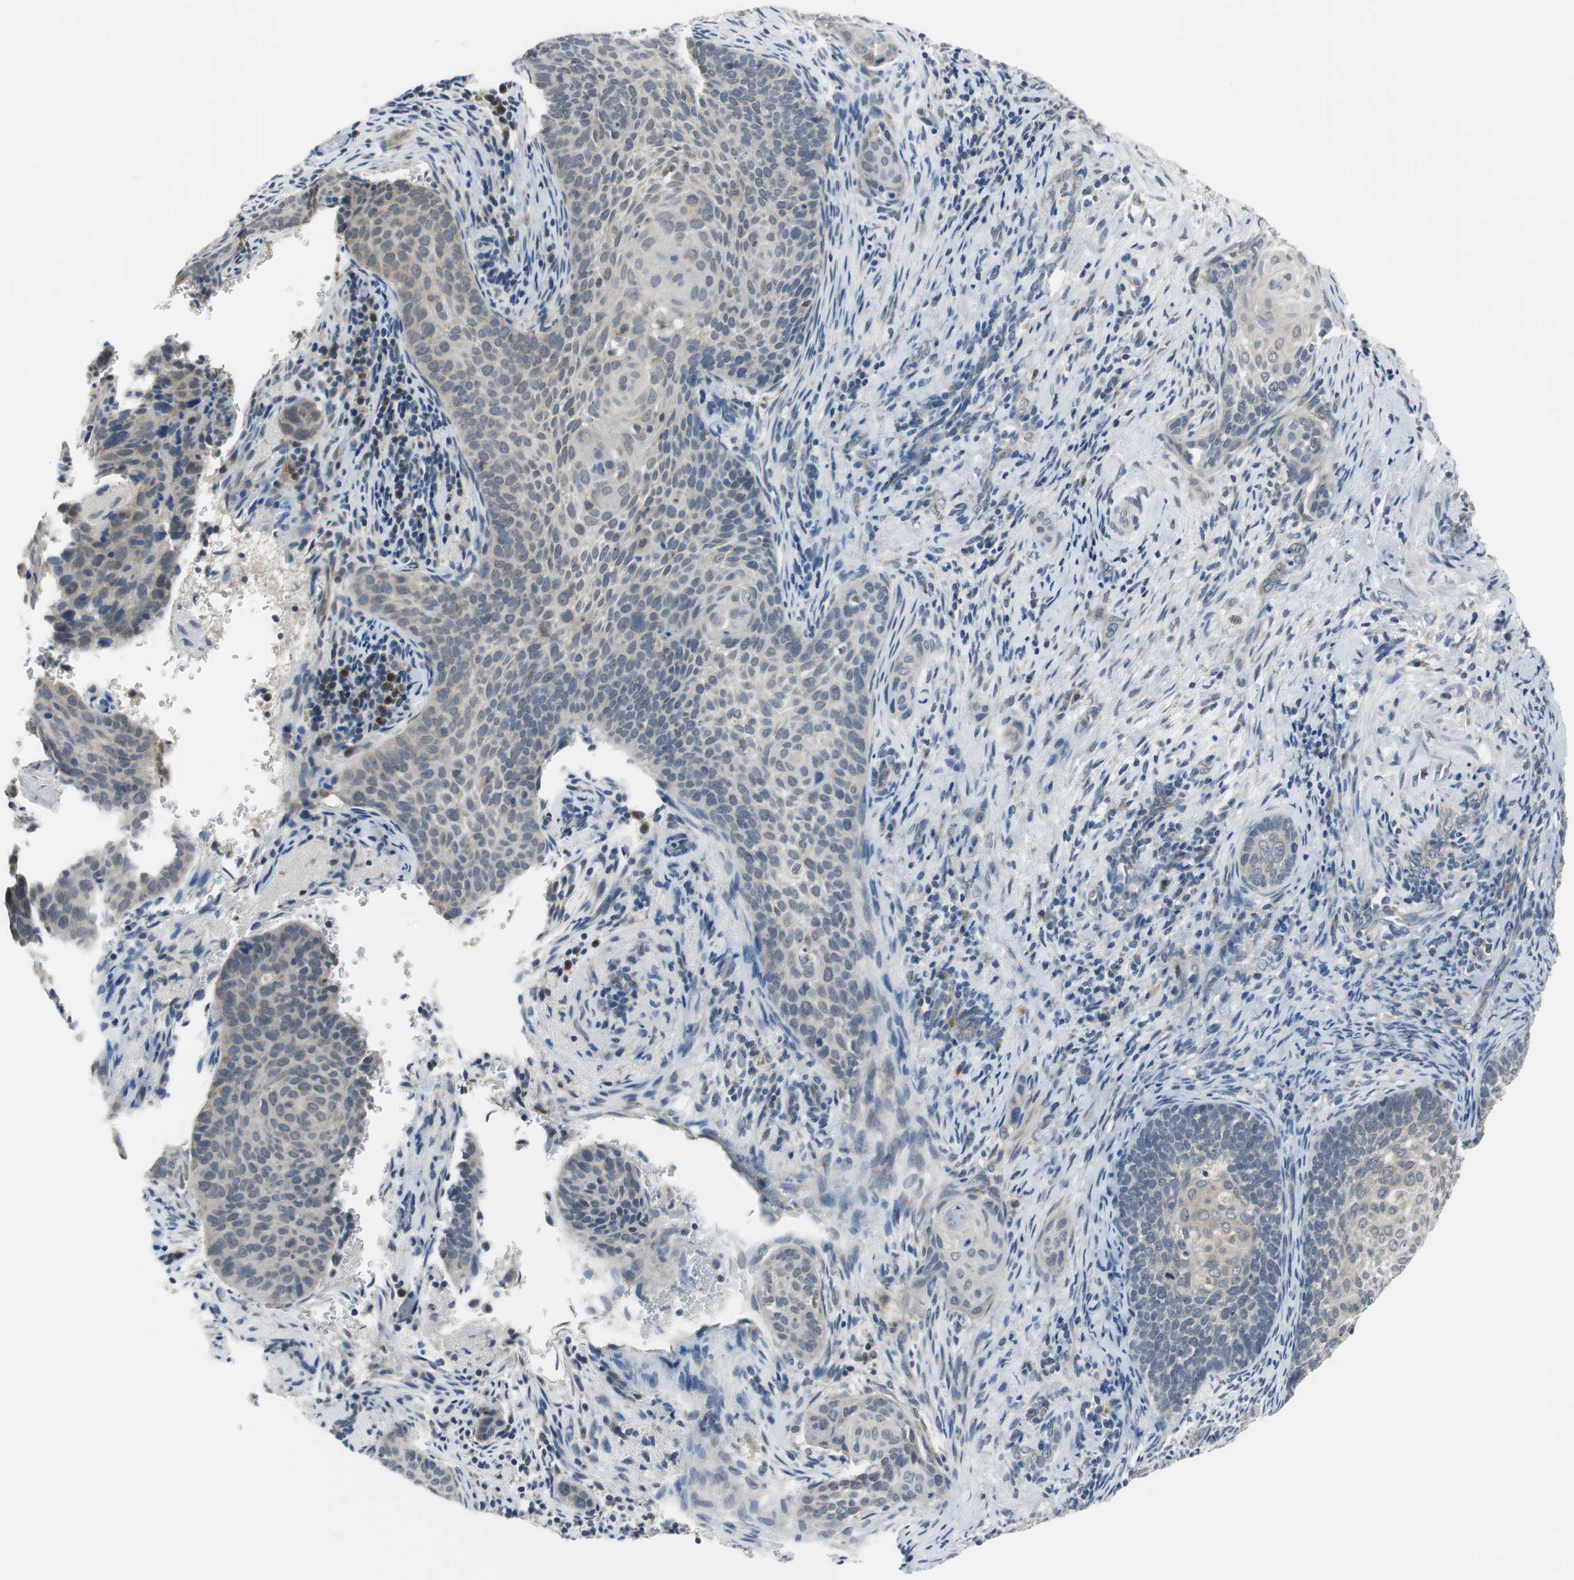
{"staining": {"intensity": "weak", "quantity": ">75%", "location": "cytoplasmic/membranous"}, "tissue": "cervical cancer", "cell_type": "Tumor cells", "image_type": "cancer", "snomed": [{"axis": "morphology", "description": "Squamous cell carcinoma, NOS"}, {"axis": "topography", "description": "Cervix"}], "caption": "A low amount of weak cytoplasmic/membranous expression is identified in approximately >75% of tumor cells in cervical cancer (squamous cell carcinoma) tissue.", "gene": "PLAA", "patient": {"sex": "female", "age": 33}}